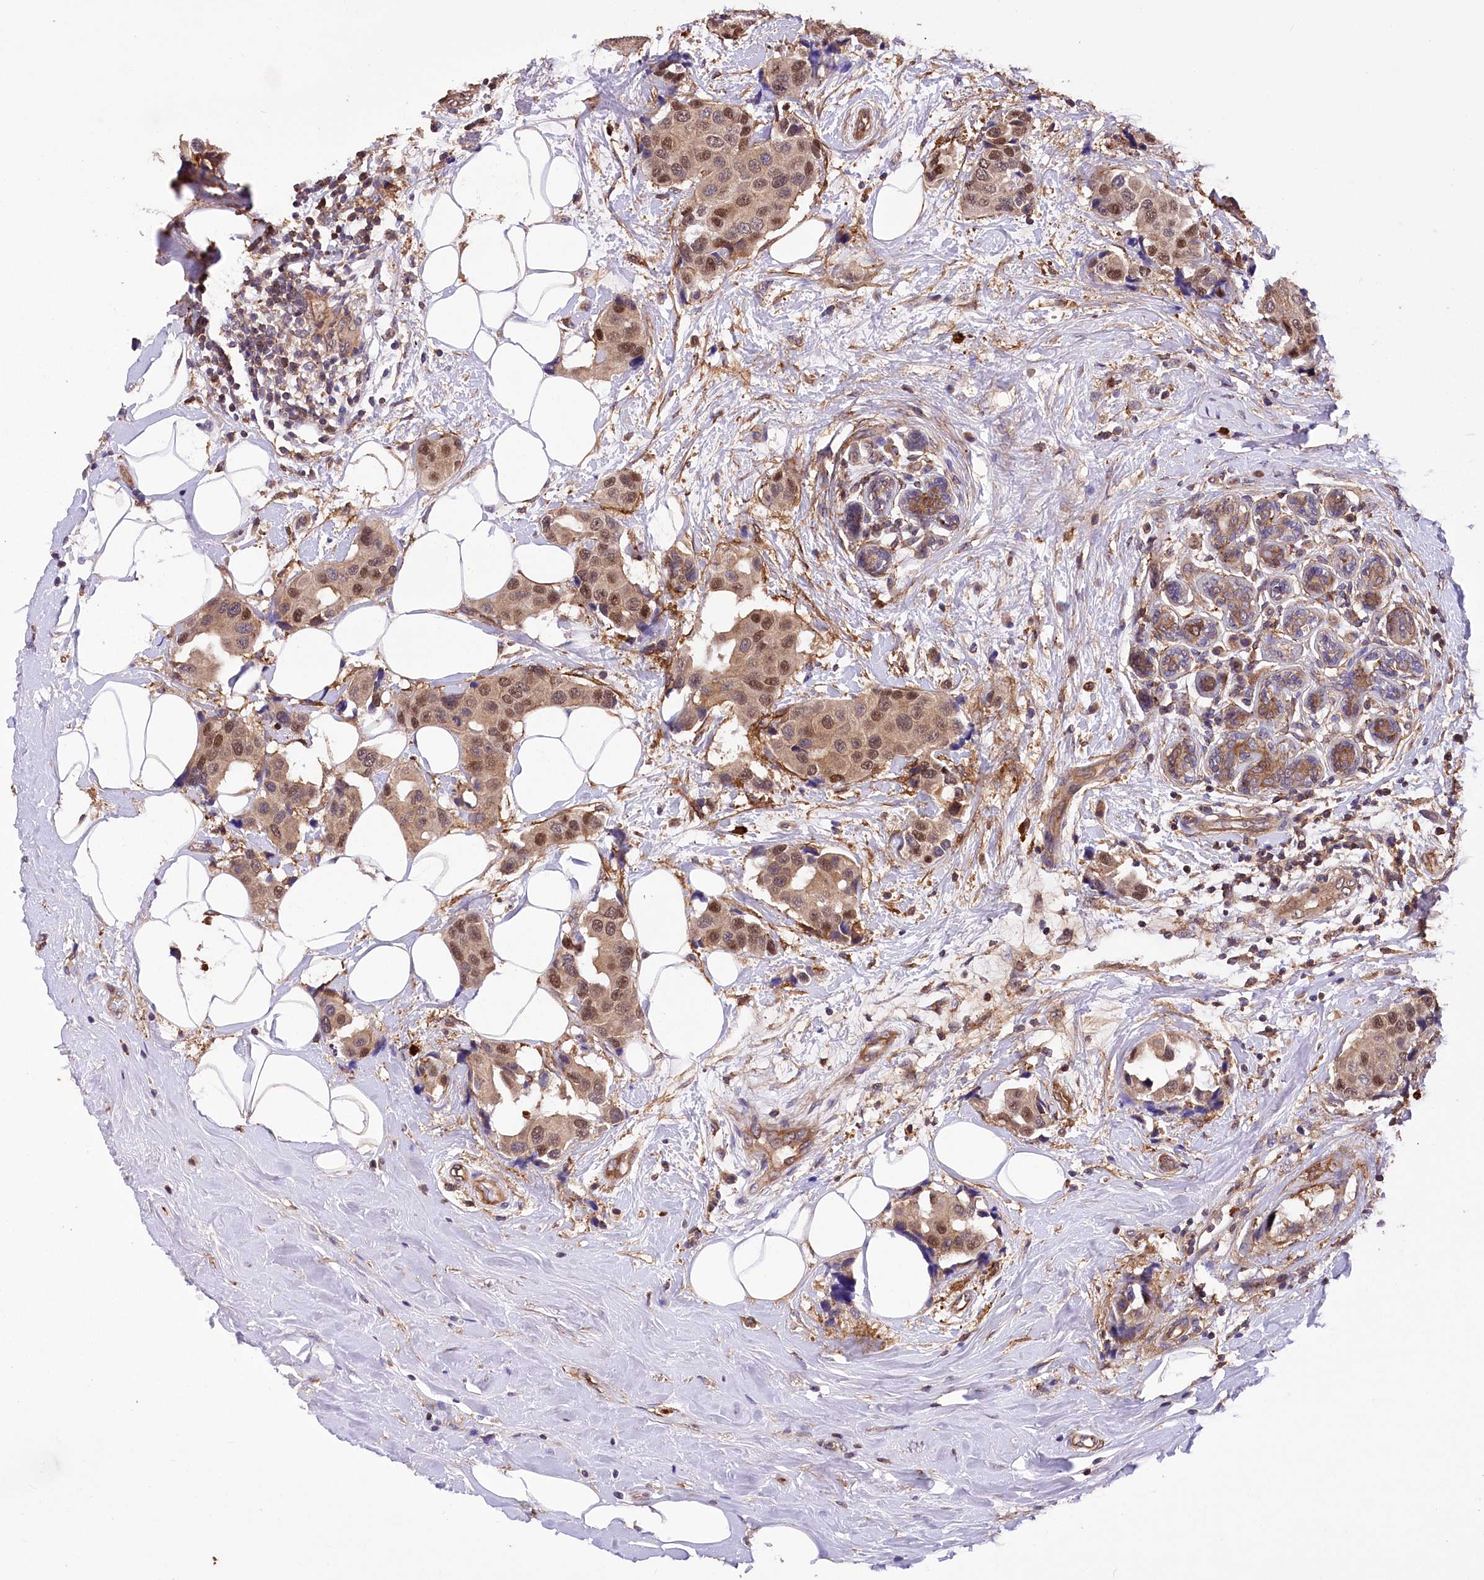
{"staining": {"intensity": "moderate", "quantity": ">75%", "location": "cytoplasmic/membranous,nuclear"}, "tissue": "breast cancer", "cell_type": "Tumor cells", "image_type": "cancer", "snomed": [{"axis": "morphology", "description": "Normal tissue, NOS"}, {"axis": "morphology", "description": "Duct carcinoma"}, {"axis": "topography", "description": "Breast"}], "caption": "High-magnification brightfield microscopy of breast cancer (infiltrating ductal carcinoma) stained with DAB (brown) and counterstained with hematoxylin (blue). tumor cells exhibit moderate cytoplasmic/membranous and nuclear staining is appreciated in approximately>75% of cells. Nuclei are stained in blue.", "gene": "DPP3", "patient": {"sex": "female", "age": 39}}